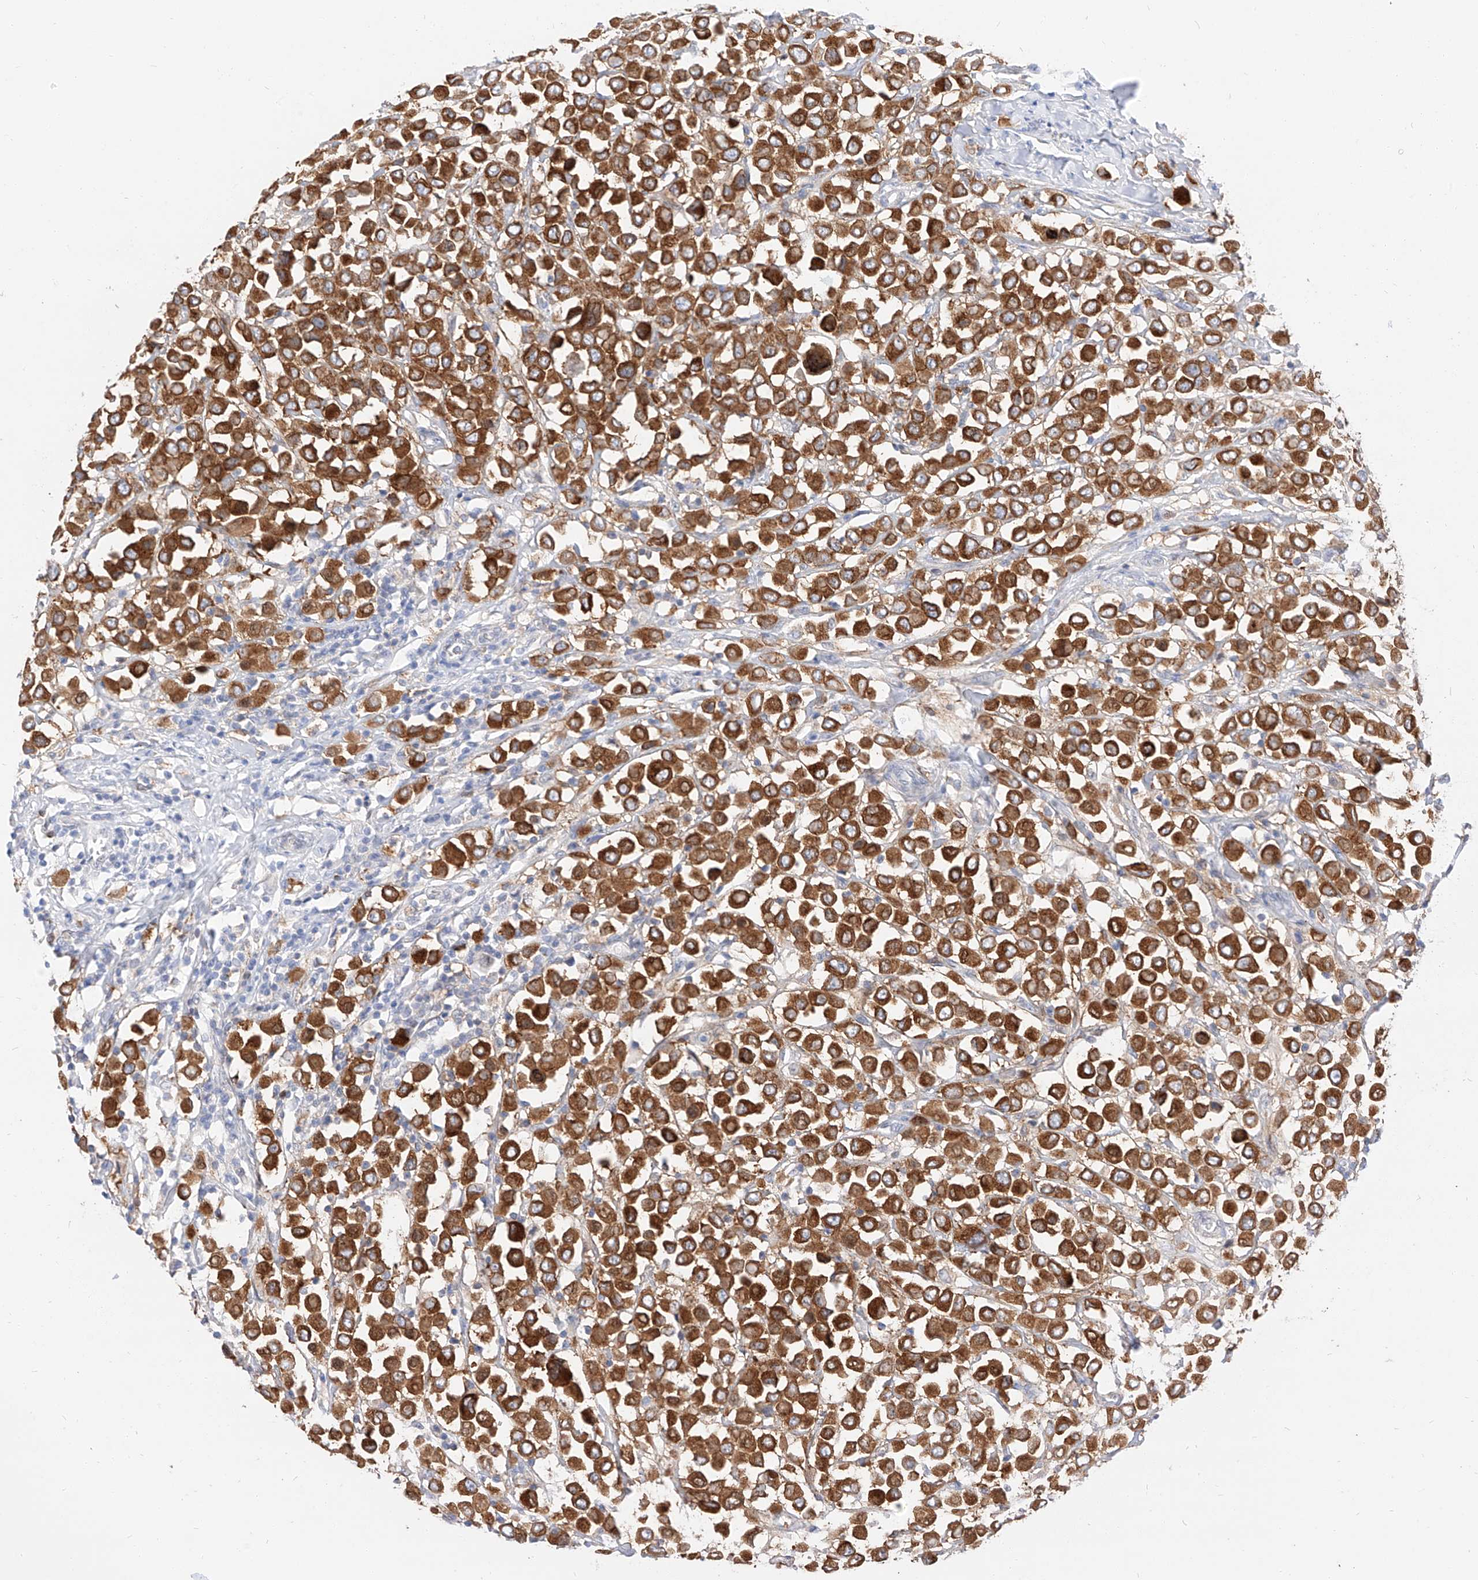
{"staining": {"intensity": "strong", "quantity": ">75%", "location": "cytoplasmic/membranous"}, "tissue": "breast cancer", "cell_type": "Tumor cells", "image_type": "cancer", "snomed": [{"axis": "morphology", "description": "Duct carcinoma"}, {"axis": "topography", "description": "Breast"}], "caption": "Immunohistochemistry micrograph of neoplastic tissue: human breast intraductal carcinoma stained using immunohistochemistry (IHC) exhibits high levels of strong protein expression localized specifically in the cytoplasmic/membranous of tumor cells, appearing as a cytoplasmic/membranous brown color.", "gene": "MAP7", "patient": {"sex": "female", "age": 61}}